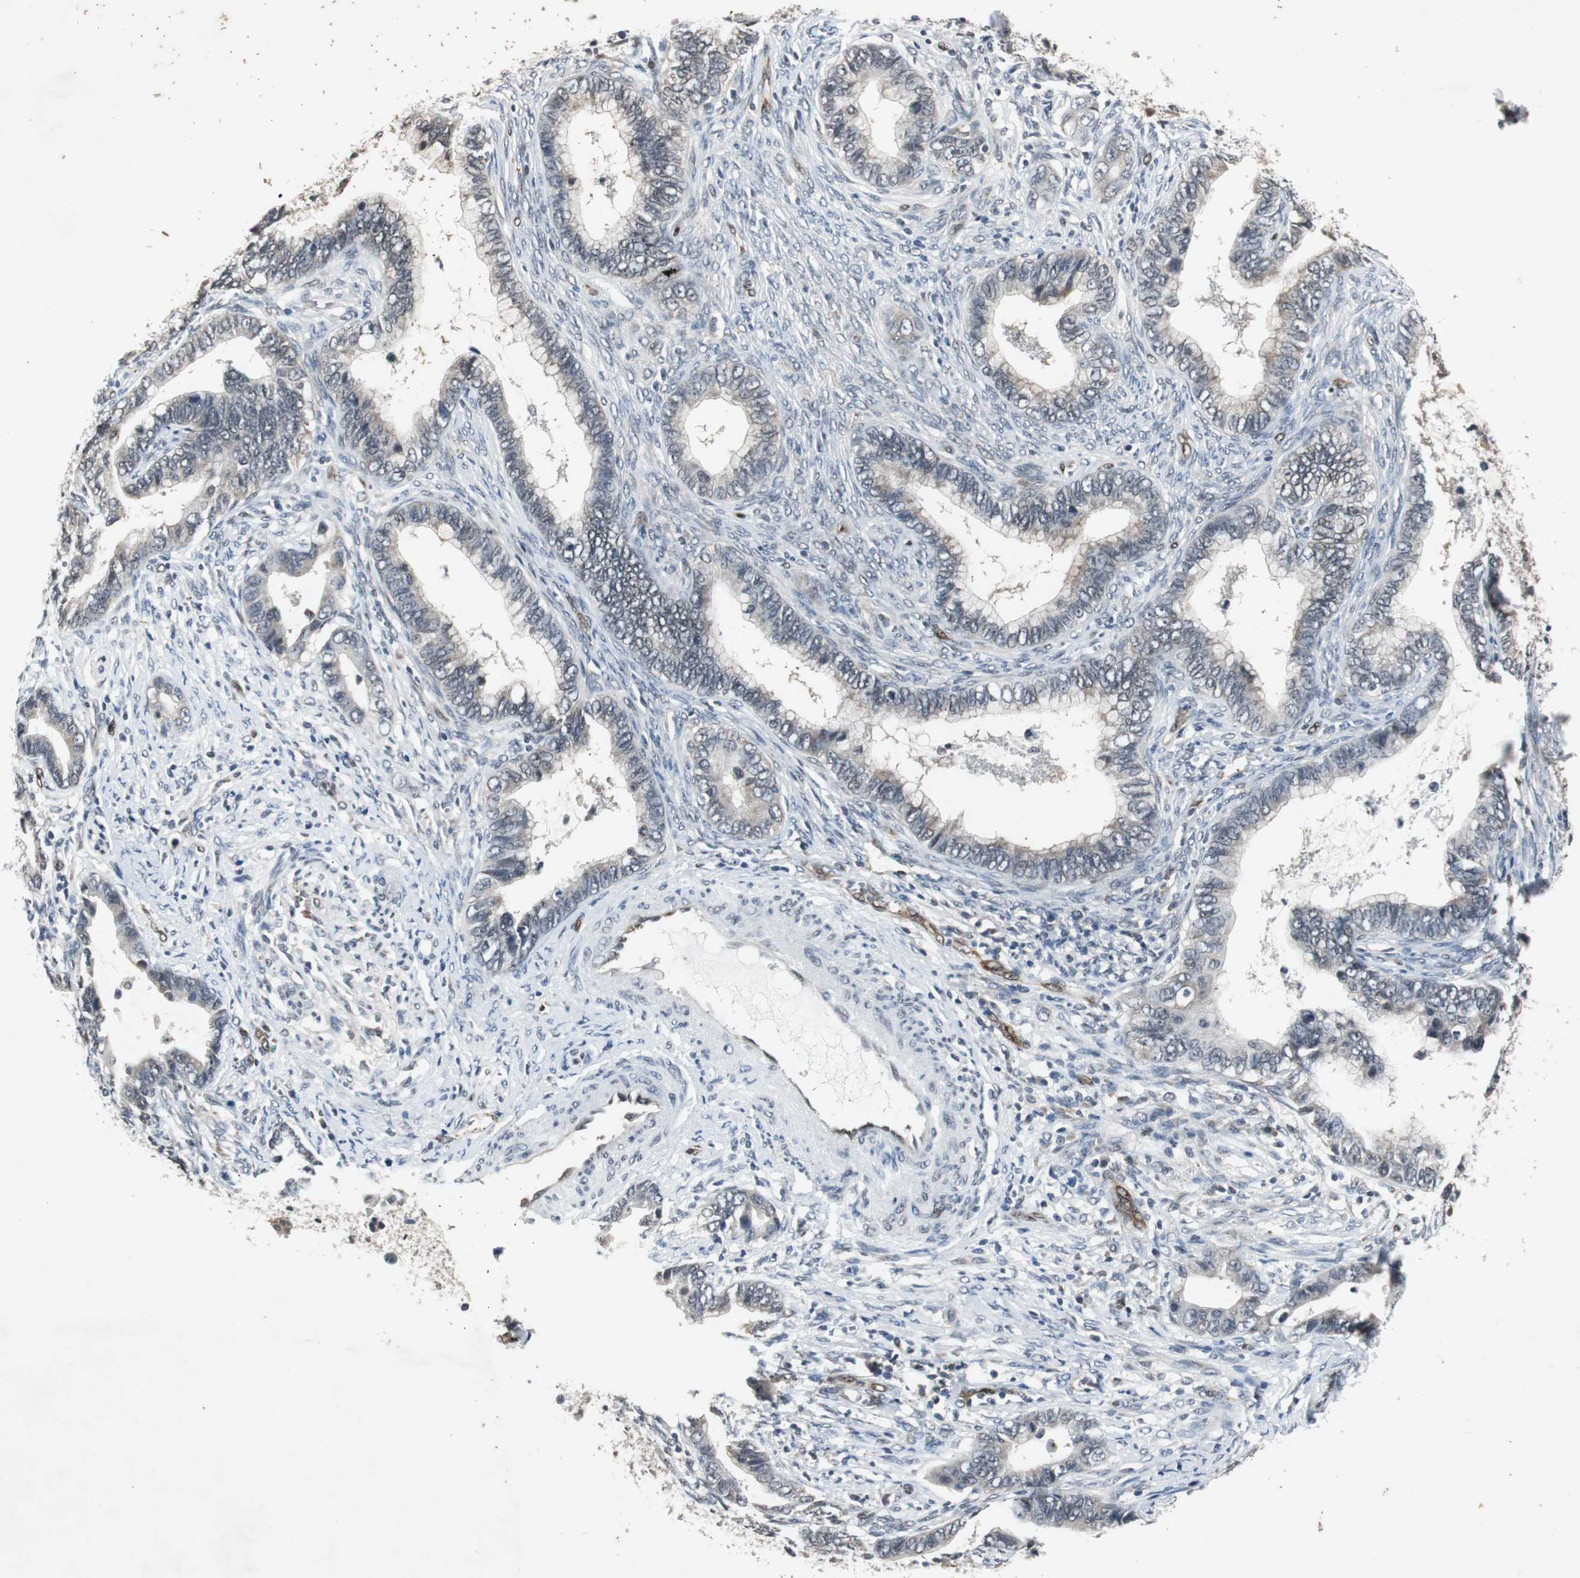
{"staining": {"intensity": "negative", "quantity": "none", "location": "none"}, "tissue": "cervical cancer", "cell_type": "Tumor cells", "image_type": "cancer", "snomed": [{"axis": "morphology", "description": "Adenocarcinoma, NOS"}, {"axis": "topography", "description": "Cervix"}], "caption": "The image displays no staining of tumor cells in adenocarcinoma (cervical).", "gene": "SMAD1", "patient": {"sex": "female", "age": 44}}